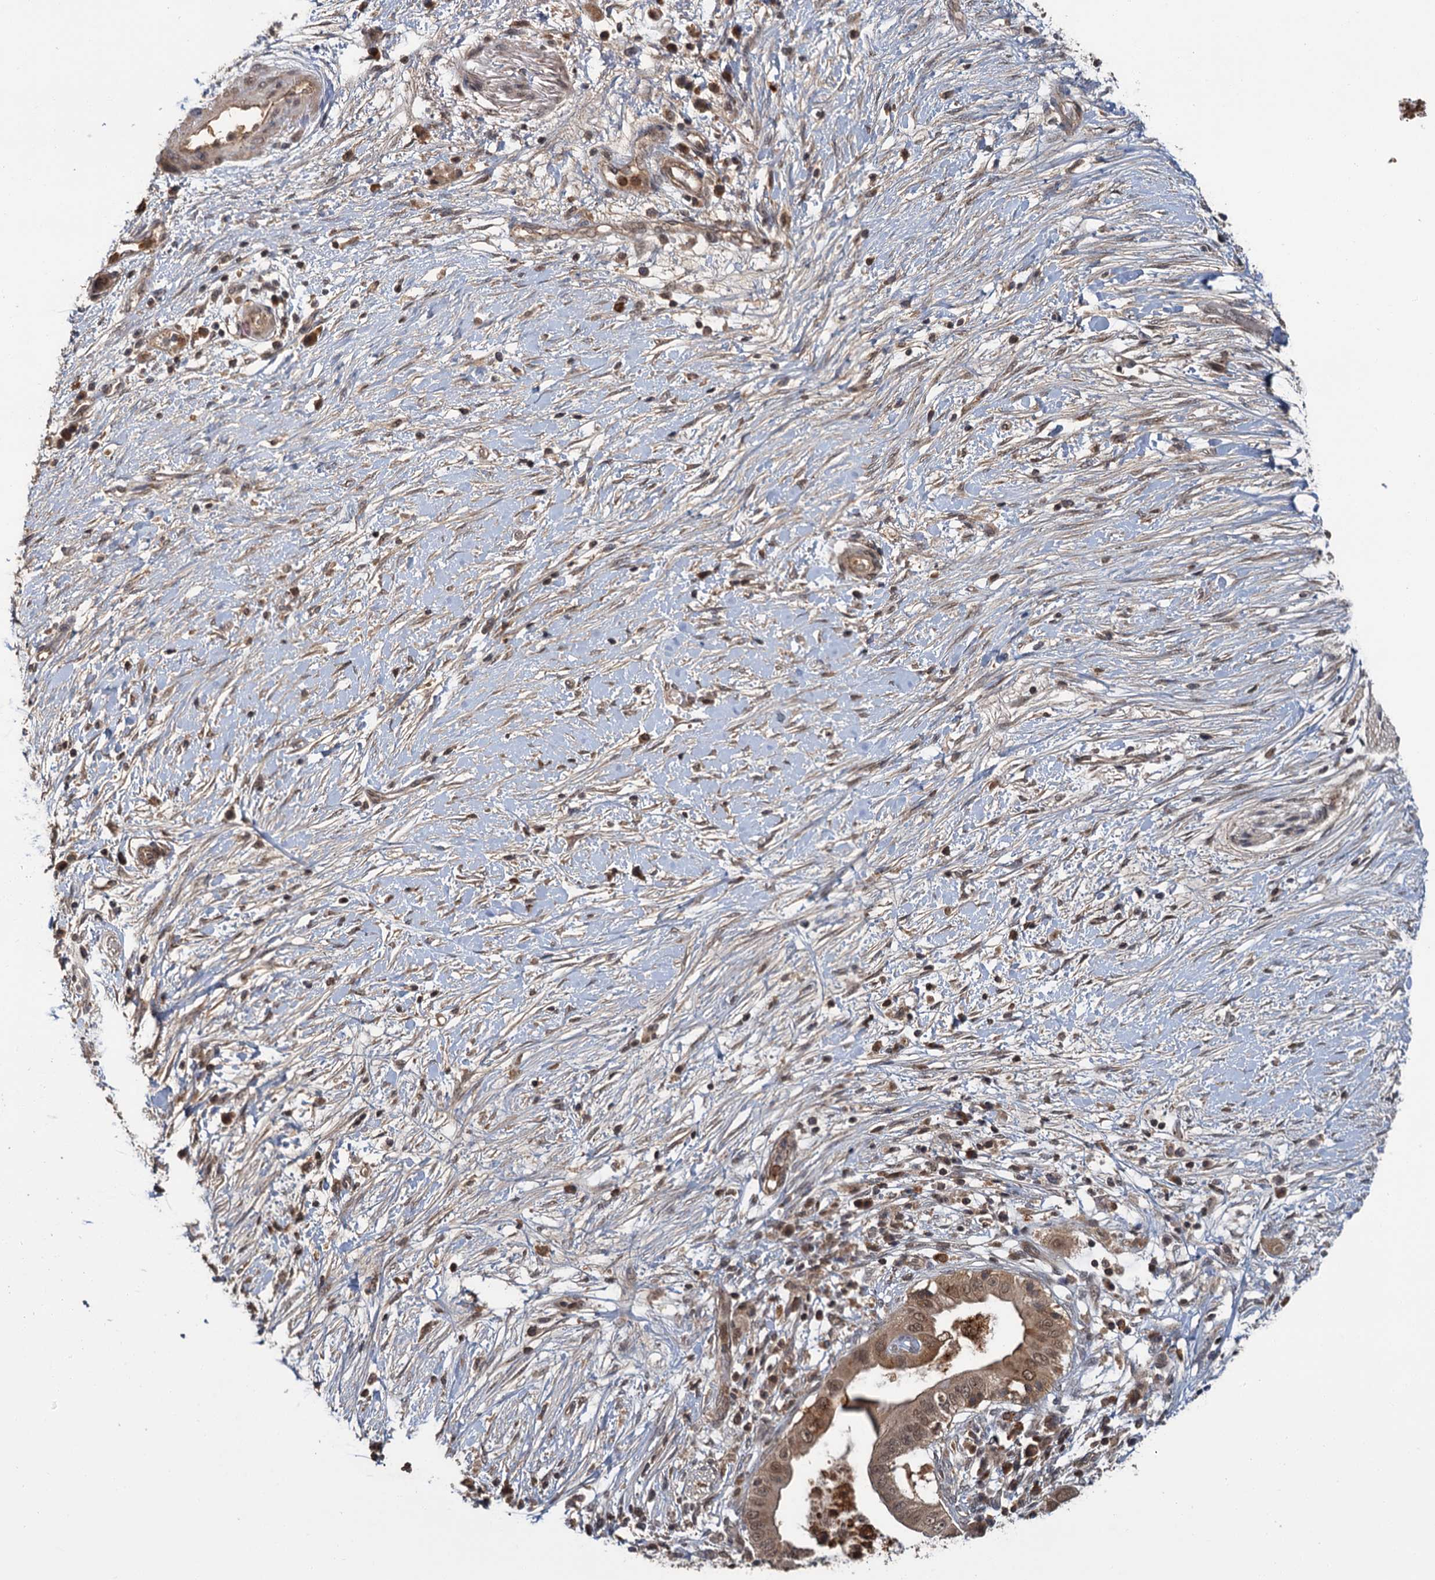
{"staining": {"intensity": "moderate", "quantity": ">75%", "location": "cytoplasmic/membranous,nuclear"}, "tissue": "pancreatic cancer", "cell_type": "Tumor cells", "image_type": "cancer", "snomed": [{"axis": "morphology", "description": "Adenocarcinoma, NOS"}, {"axis": "topography", "description": "Pancreas"}], "caption": "High-power microscopy captured an IHC histopathology image of pancreatic adenocarcinoma, revealing moderate cytoplasmic/membranous and nuclear staining in approximately >75% of tumor cells. (DAB IHC, brown staining for protein, blue staining for nuclei).", "gene": "KANSL2", "patient": {"sex": "male", "age": 68}}